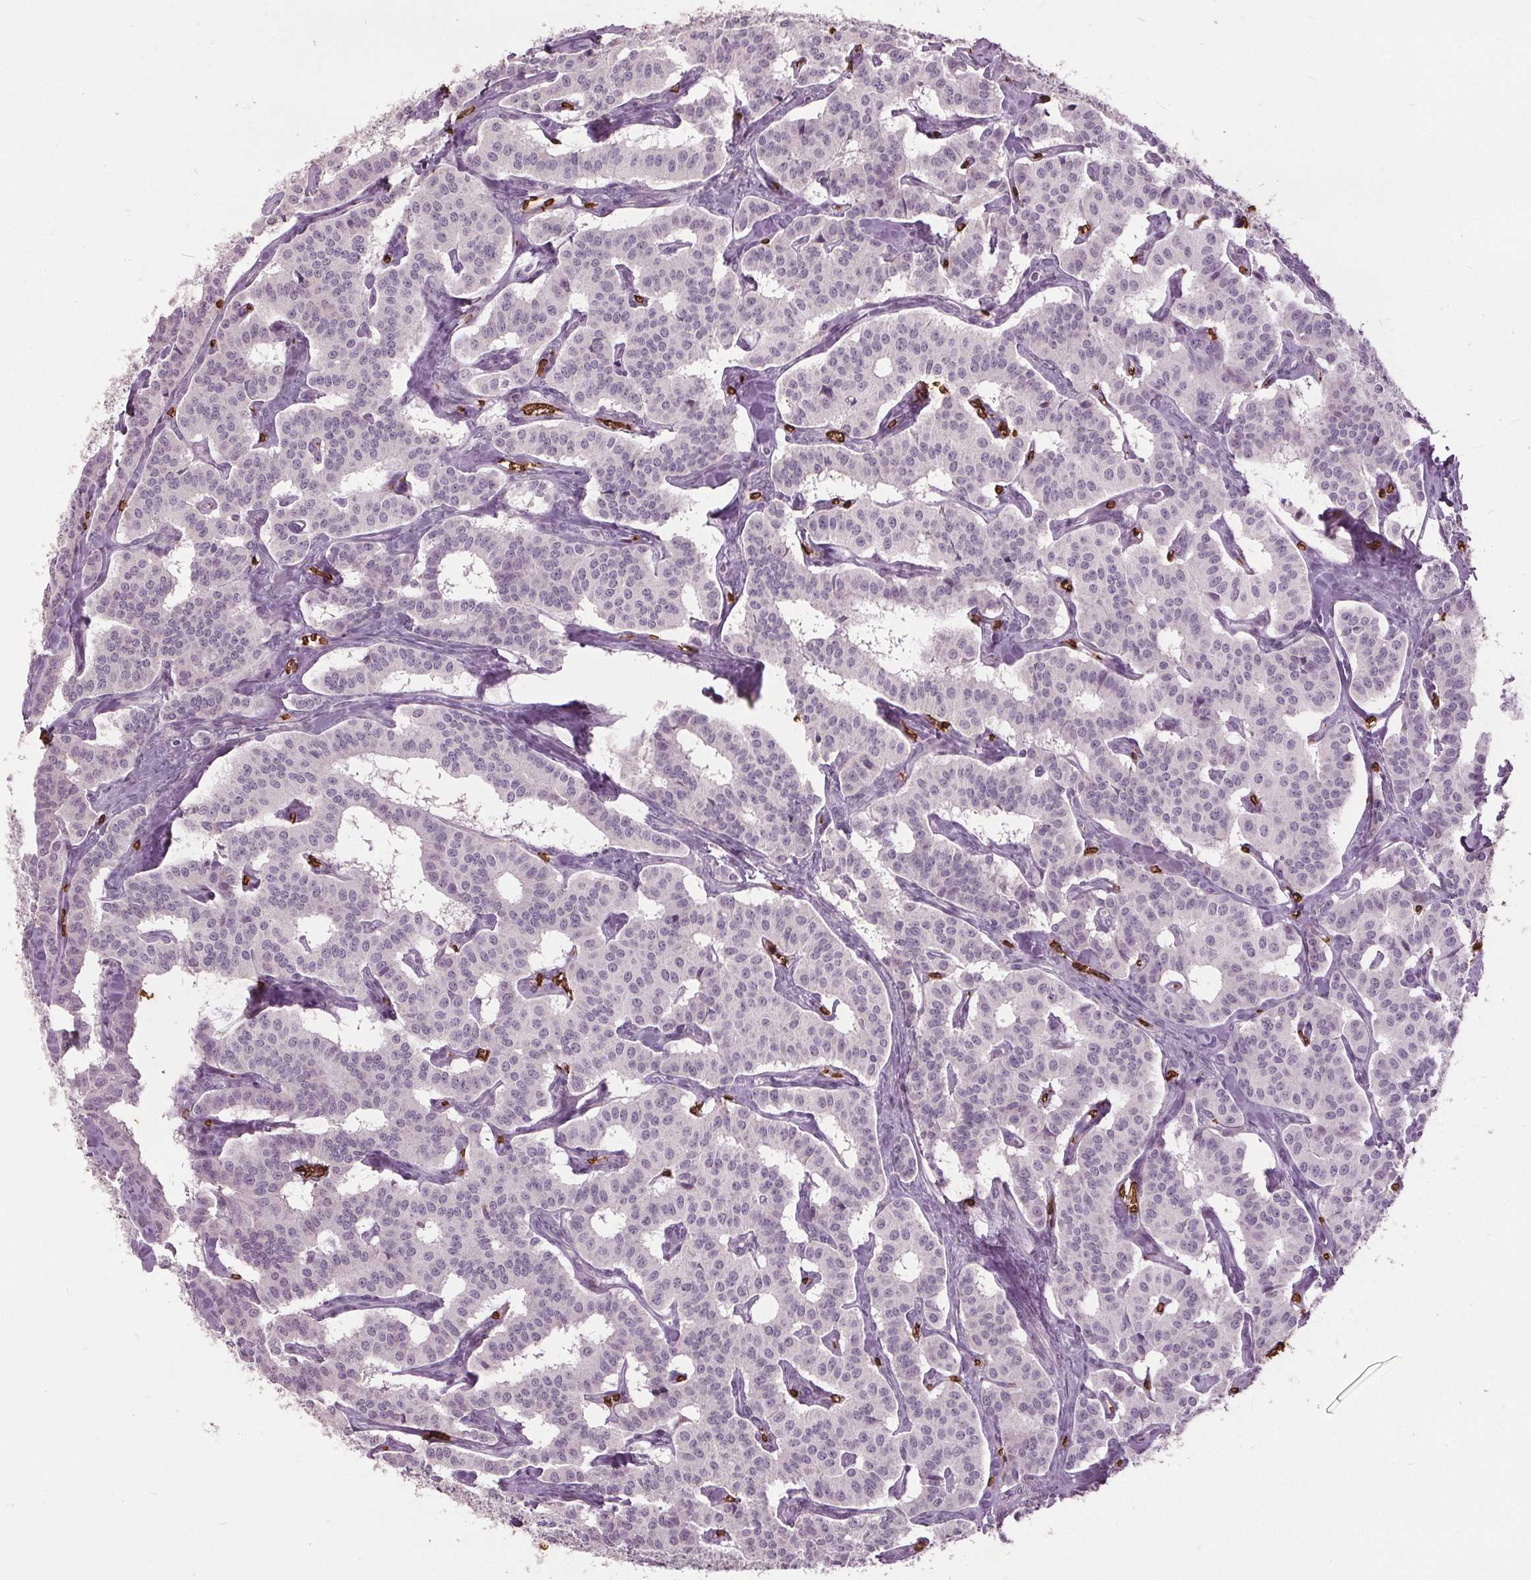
{"staining": {"intensity": "negative", "quantity": "none", "location": "none"}, "tissue": "carcinoid", "cell_type": "Tumor cells", "image_type": "cancer", "snomed": [{"axis": "morphology", "description": "Carcinoid, malignant, NOS"}, {"axis": "topography", "description": "Lung"}], "caption": "A high-resolution photomicrograph shows IHC staining of malignant carcinoid, which reveals no significant staining in tumor cells. (DAB (3,3'-diaminobenzidine) immunohistochemistry (IHC) visualized using brightfield microscopy, high magnification).", "gene": "SLC4A1", "patient": {"sex": "female", "age": 46}}